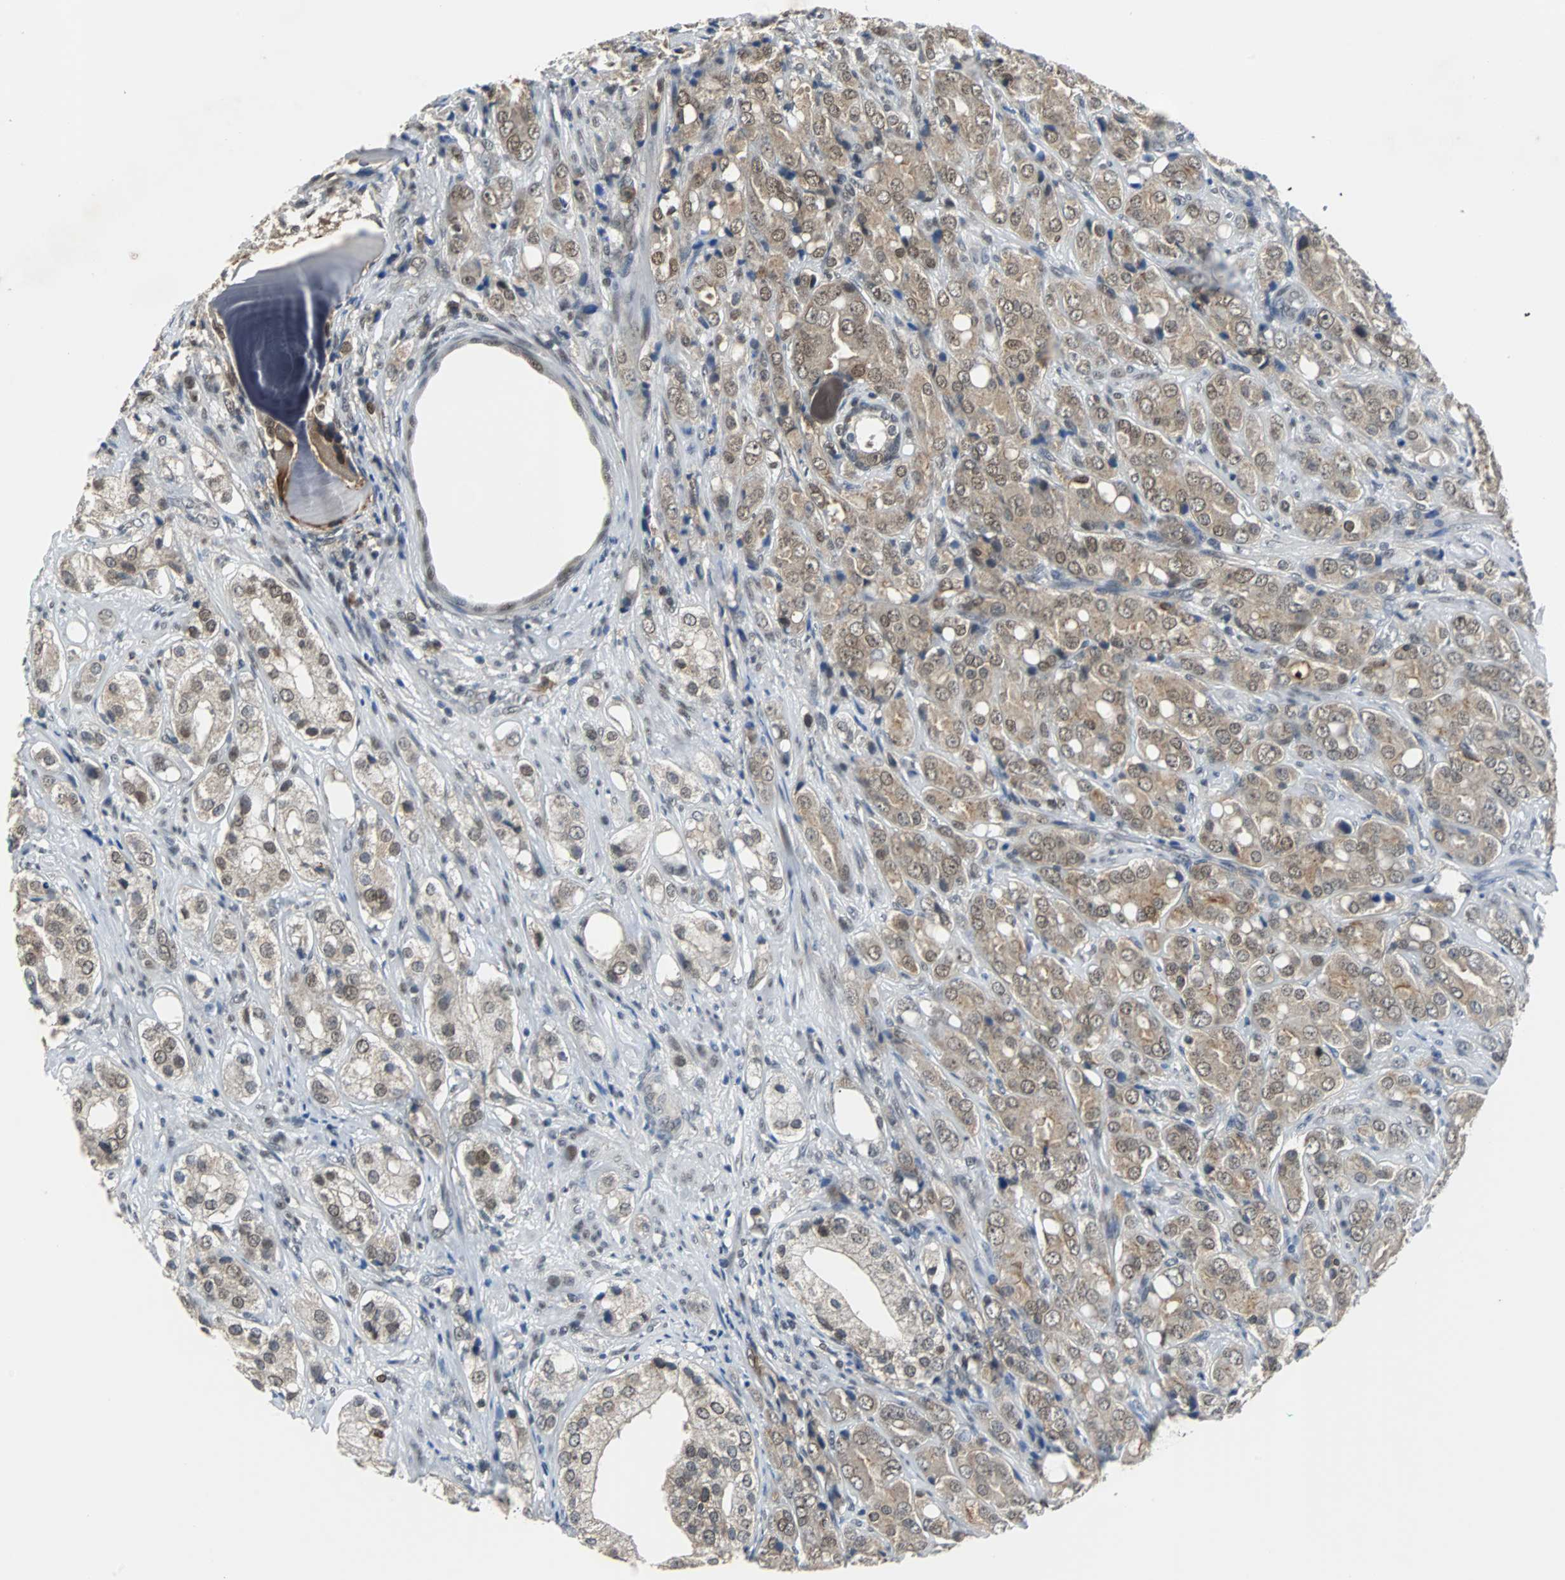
{"staining": {"intensity": "moderate", "quantity": ">75%", "location": "cytoplasmic/membranous,nuclear"}, "tissue": "prostate cancer", "cell_type": "Tumor cells", "image_type": "cancer", "snomed": [{"axis": "morphology", "description": "Adenocarcinoma, High grade"}, {"axis": "topography", "description": "Prostate"}], "caption": "Tumor cells demonstrate medium levels of moderate cytoplasmic/membranous and nuclear positivity in approximately >75% of cells in human prostate cancer (high-grade adenocarcinoma).", "gene": "SIRT1", "patient": {"sex": "male", "age": 68}}